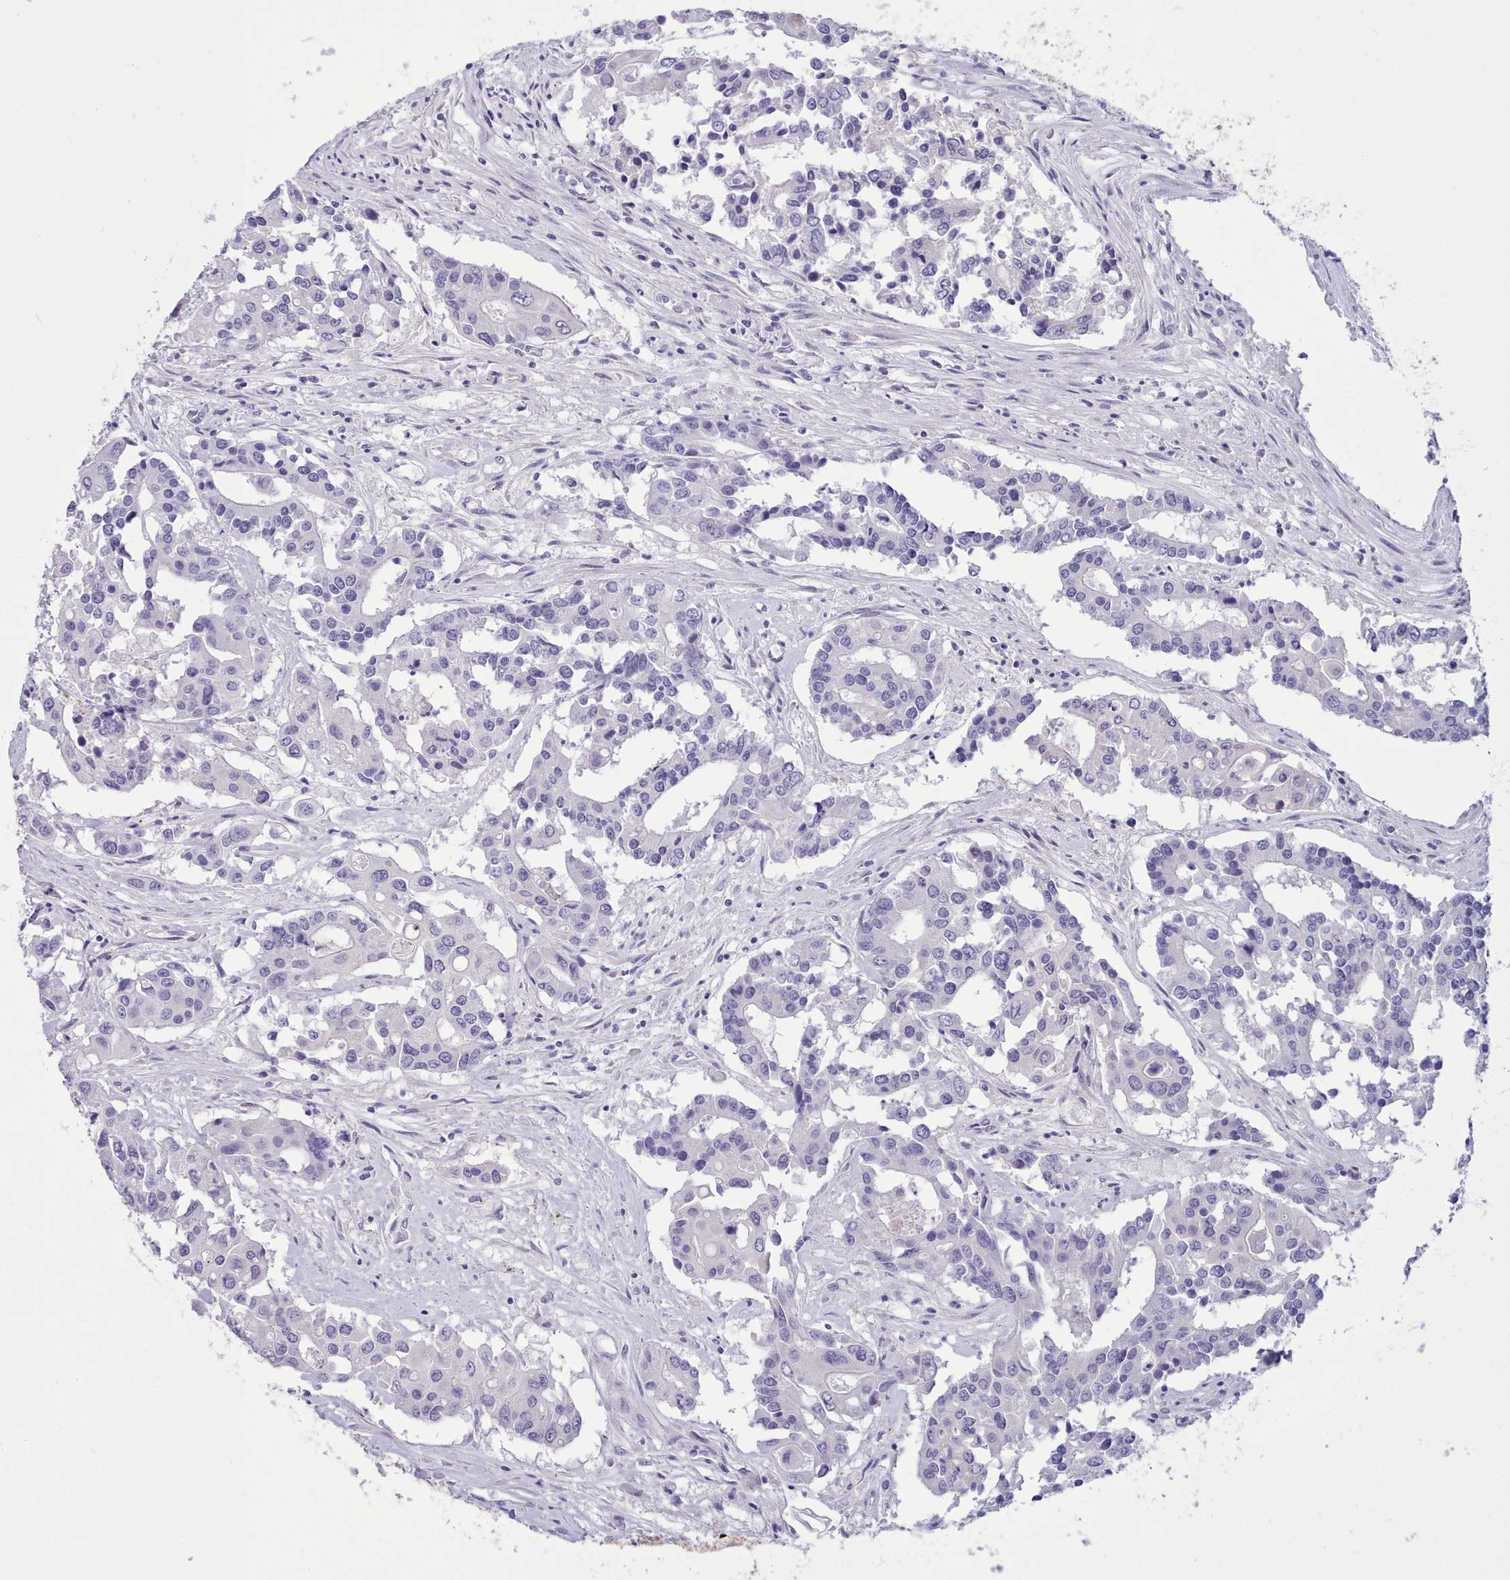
{"staining": {"intensity": "negative", "quantity": "none", "location": "none"}, "tissue": "colorectal cancer", "cell_type": "Tumor cells", "image_type": "cancer", "snomed": [{"axis": "morphology", "description": "Adenocarcinoma, NOS"}, {"axis": "topography", "description": "Colon"}], "caption": "IHC of colorectal cancer (adenocarcinoma) exhibits no staining in tumor cells.", "gene": "TMEM253", "patient": {"sex": "male", "age": 77}}